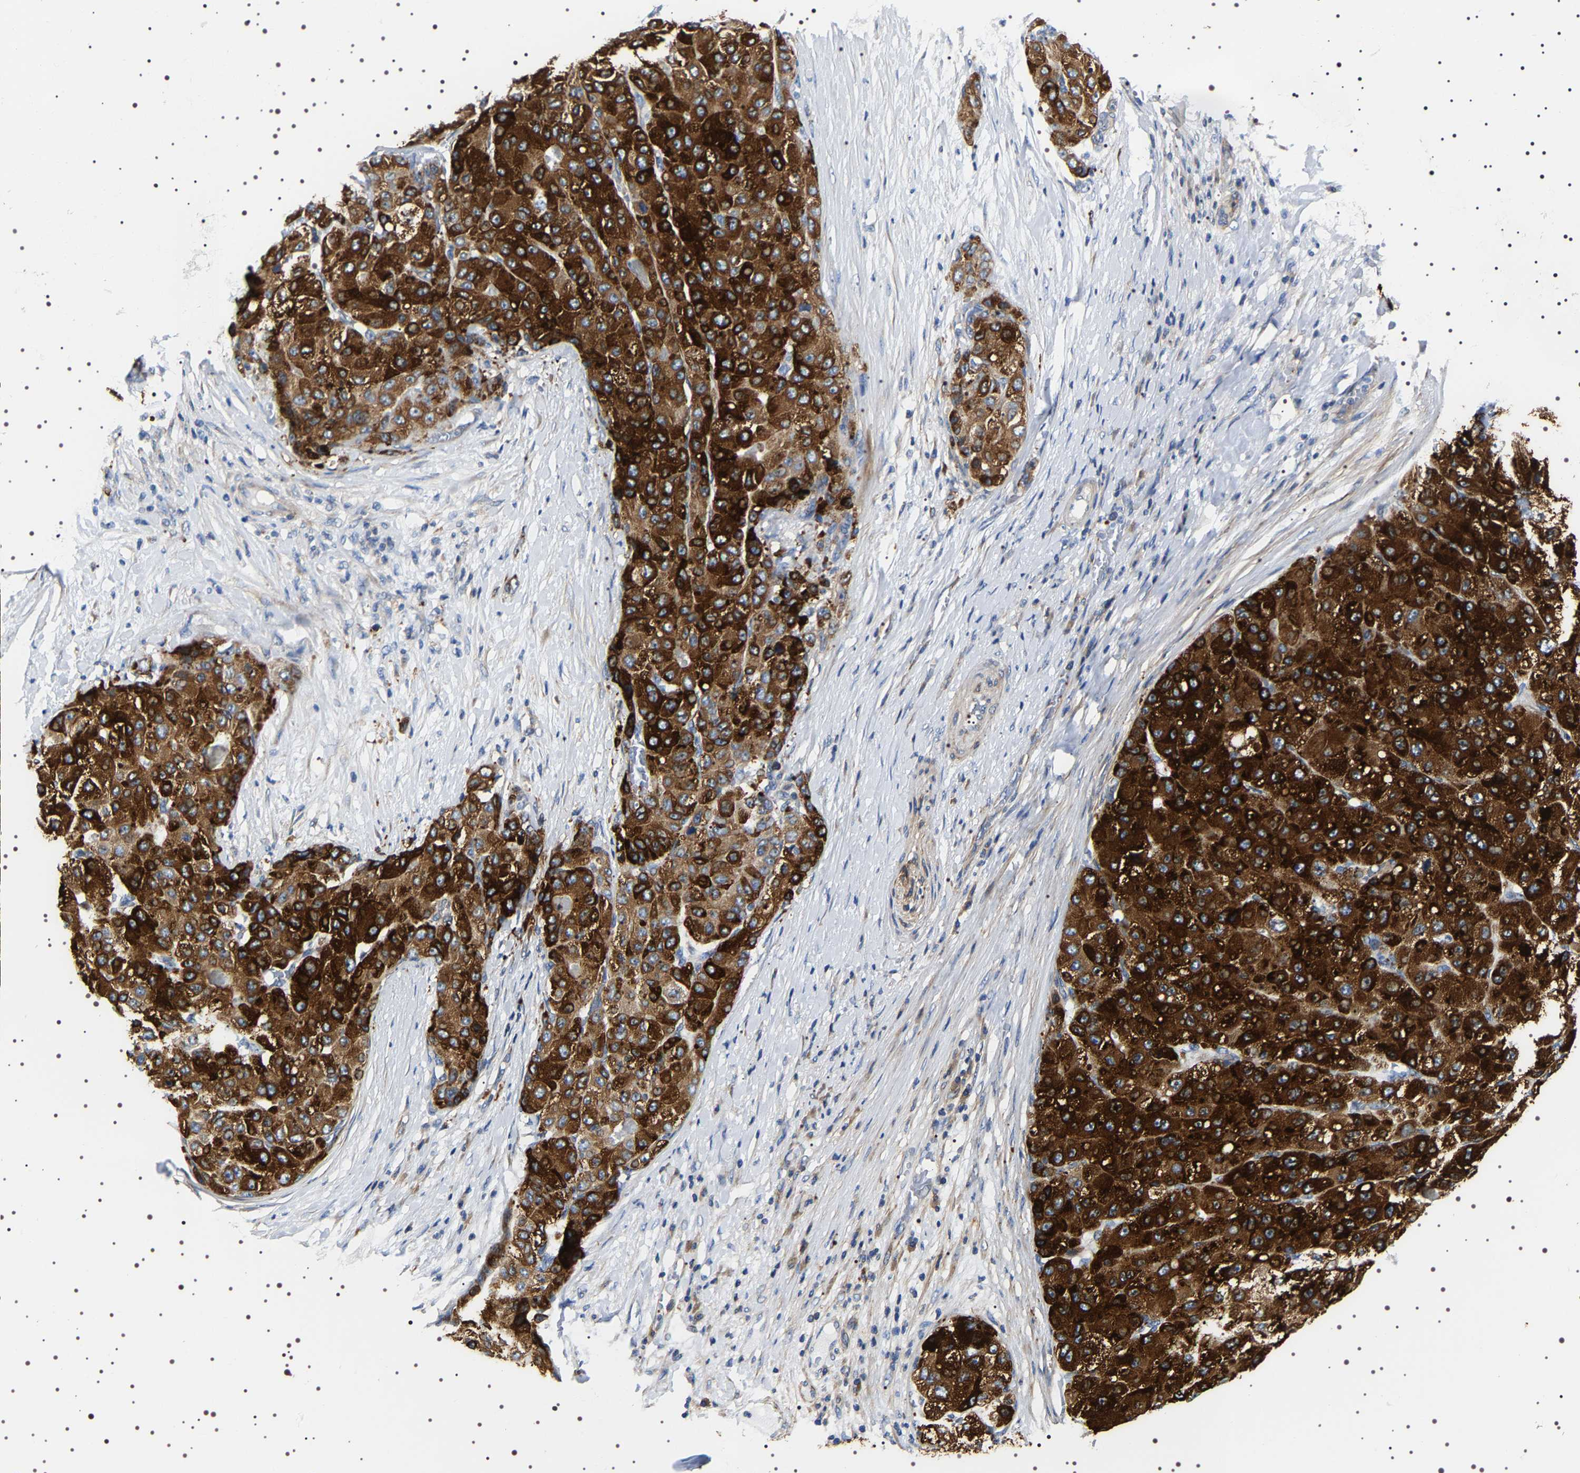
{"staining": {"intensity": "strong", "quantity": ">75%", "location": "cytoplasmic/membranous"}, "tissue": "liver cancer", "cell_type": "Tumor cells", "image_type": "cancer", "snomed": [{"axis": "morphology", "description": "Carcinoma, Hepatocellular, NOS"}, {"axis": "topography", "description": "Liver"}], "caption": "Liver cancer (hepatocellular carcinoma) tissue exhibits strong cytoplasmic/membranous expression in about >75% of tumor cells", "gene": "SQLE", "patient": {"sex": "male", "age": 80}}